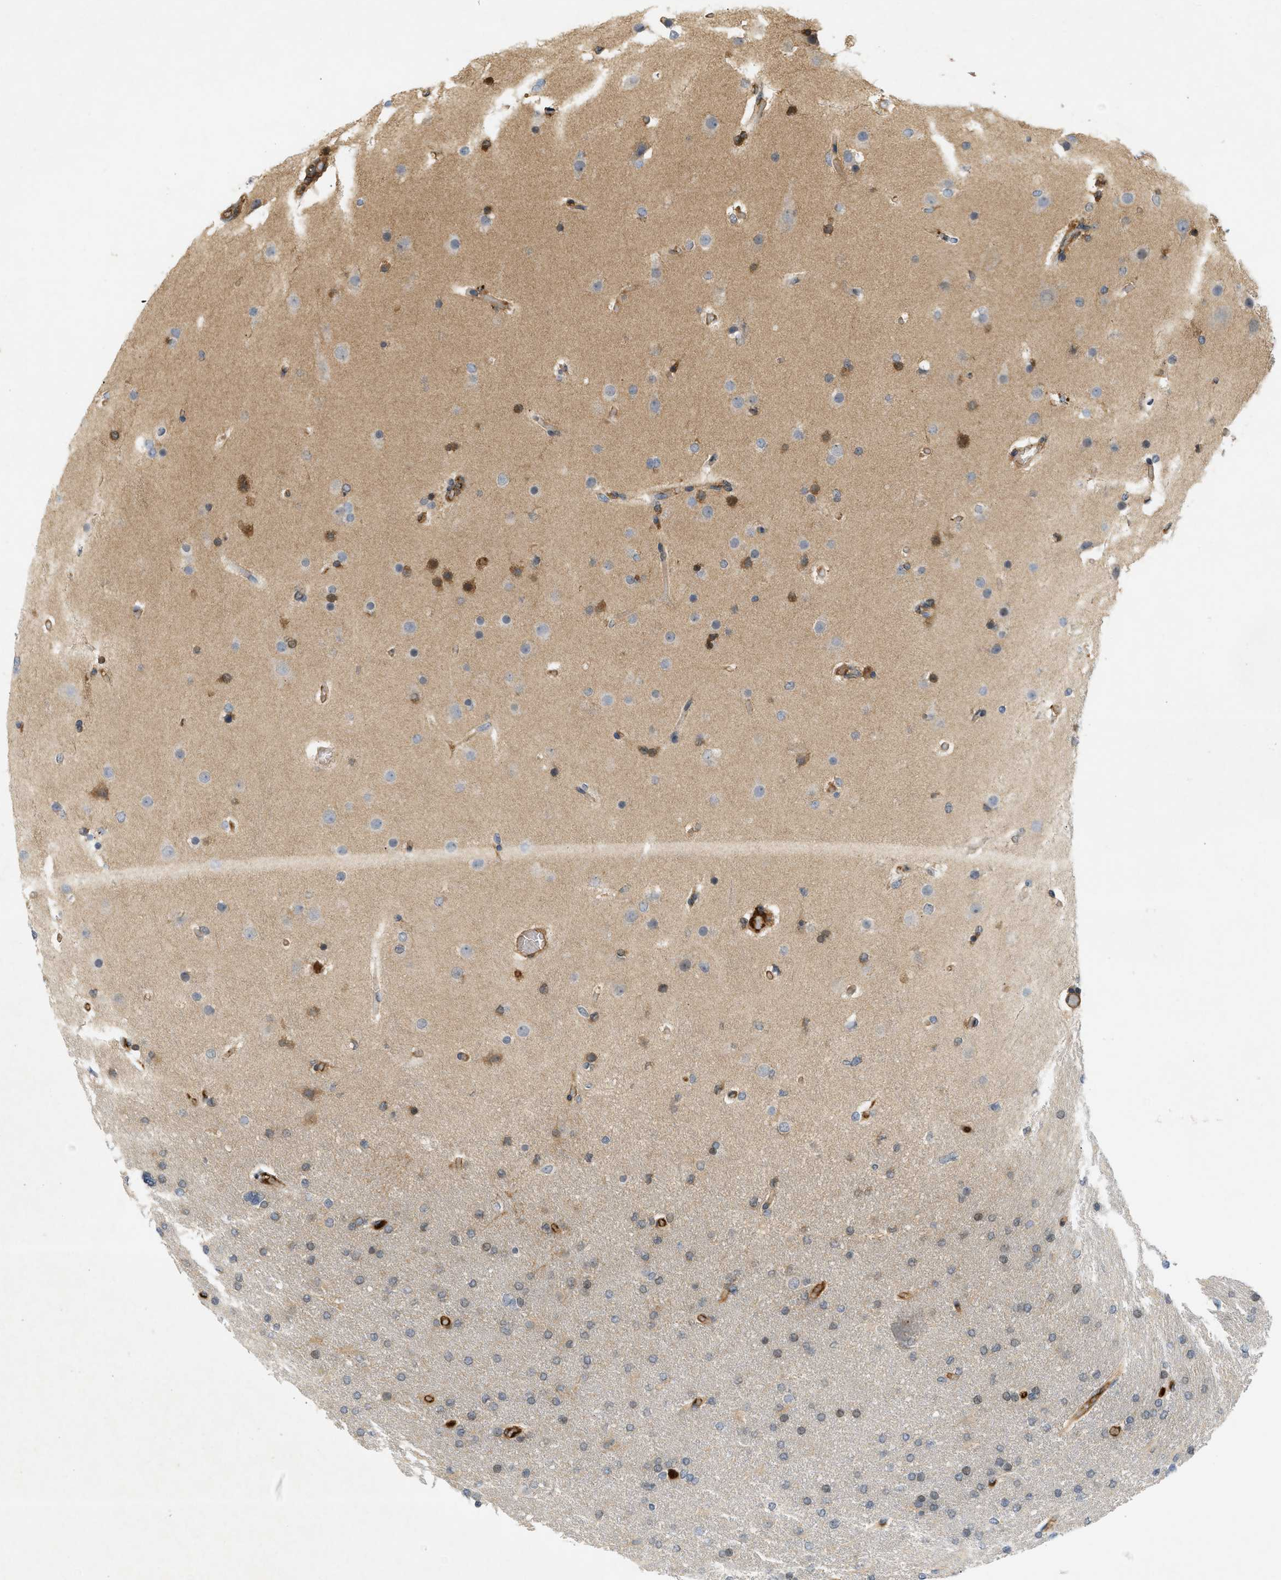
{"staining": {"intensity": "negative", "quantity": "none", "location": "none"}, "tissue": "glioma", "cell_type": "Tumor cells", "image_type": "cancer", "snomed": [{"axis": "morphology", "description": "Glioma, malignant, High grade"}, {"axis": "topography", "description": "Cerebral cortex"}], "caption": "DAB (3,3'-diaminobenzidine) immunohistochemical staining of malignant glioma (high-grade) demonstrates no significant staining in tumor cells.", "gene": "F8", "patient": {"sex": "female", "age": 36}}